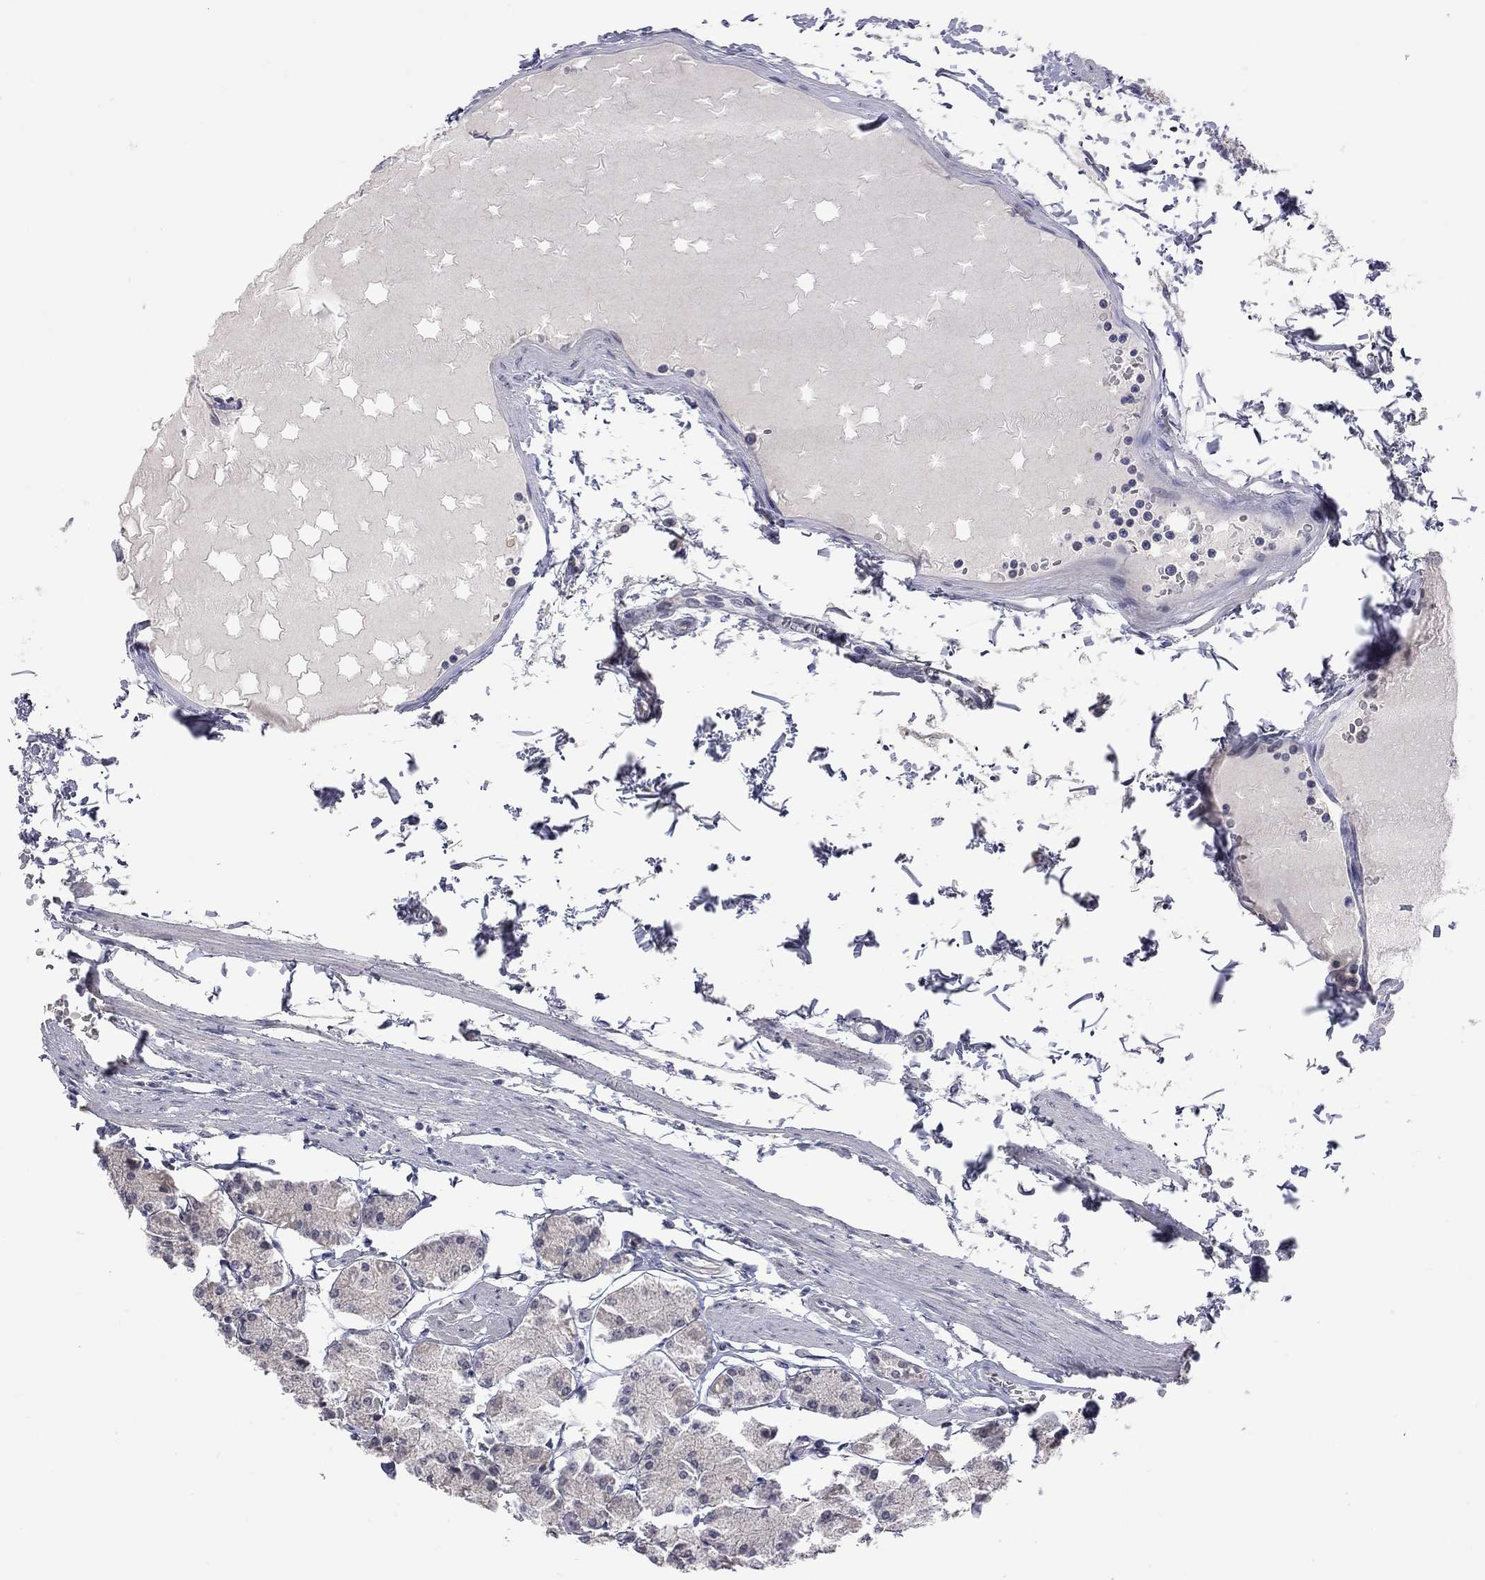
{"staining": {"intensity": "negative", "quantity": "none", "location": "none"}, "tissue": "stomach", "cell_type": "Glandular cells", "image_type": "normal", "snomed": [{"axis": "morphology", "description": "Normal tissue, NOS"}, {"axis": "topography", "description": "Stomach, upper"}], "caption": "Human stomach stained for a protein using IHC shows no positivity in glandular cells.", "gene": "FABP12", "patient": {"sex": "male", "age": 60}}